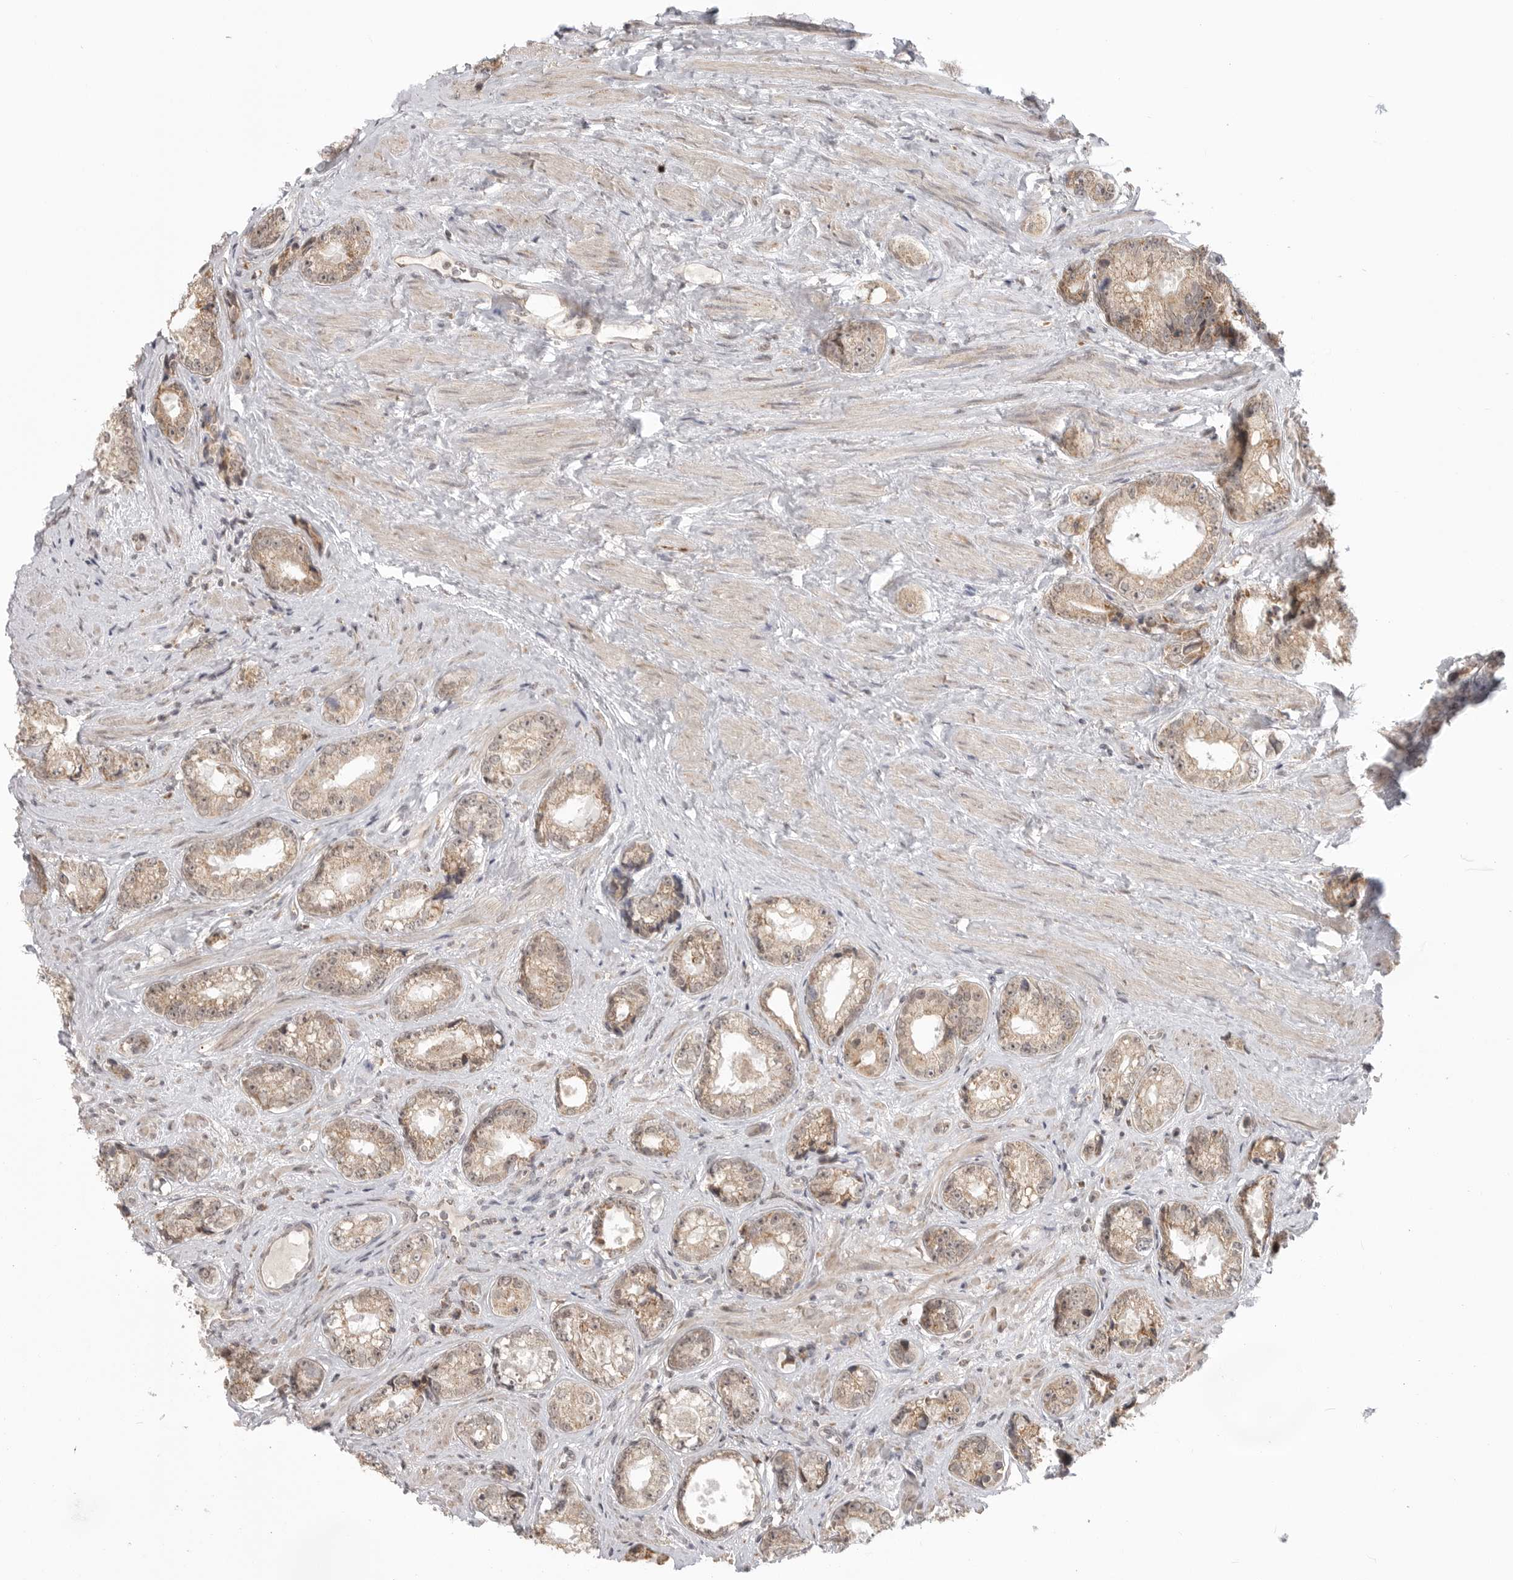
{"staining": {"intensity": "weak", "quantity": "25%-75%", "location": "cytoplasmic/membranous"}, "tissue": "prostate cancer", "cell_type": "Tumor cells", "image_type": "cancer", "snomed": [{"axis": "morphology", "description": "Adenocarcinoma, High grade"}, {"axis": "topography", "description": "Prostate"}], "caption": "This is a photomicrograph of IHC staining of prostate cancer, which shows weak staining in the cytoplasmic/membranous of tumor cells.", "gene": "KALRN", "patient": {"sex": "male", "age": 61}}